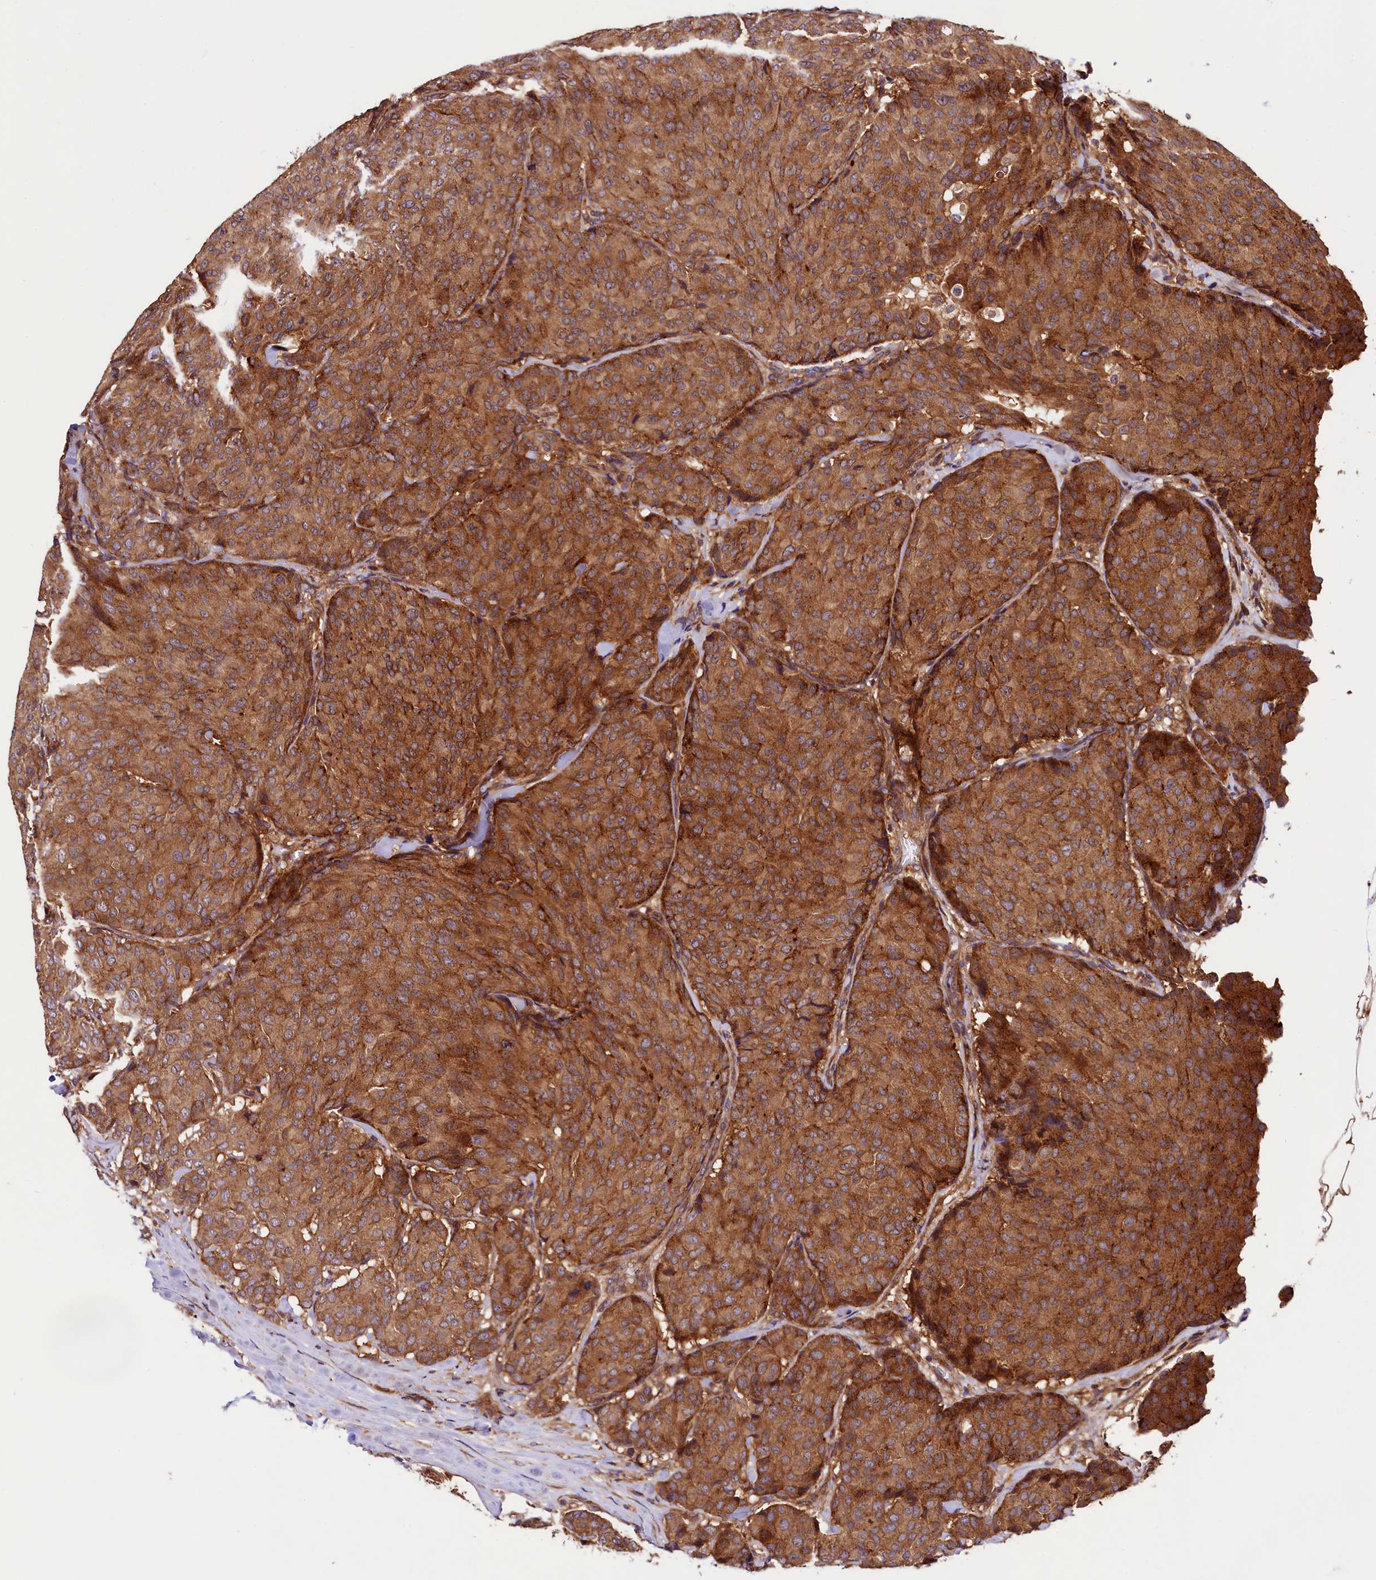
{"staining": {"intensity": "strong", "quantity": ">75%", "location": "cytoplasmic/membranous"}, "tissue": "breast cancer", "cell_type": "Tumor cells", "image_type": "cancer", "snomed": [{"axis": "morphology", "description": "Duct carcinoma"}, {"axis": "topography", "description": "Breast"}], "caption": "Protein staining of breast cancer tissue displays strong cytoplasmic/membranous positivity in about >75% of tumor cells.", "gene": "VPS35", "patient": {"sex": "female", "age": 75}}